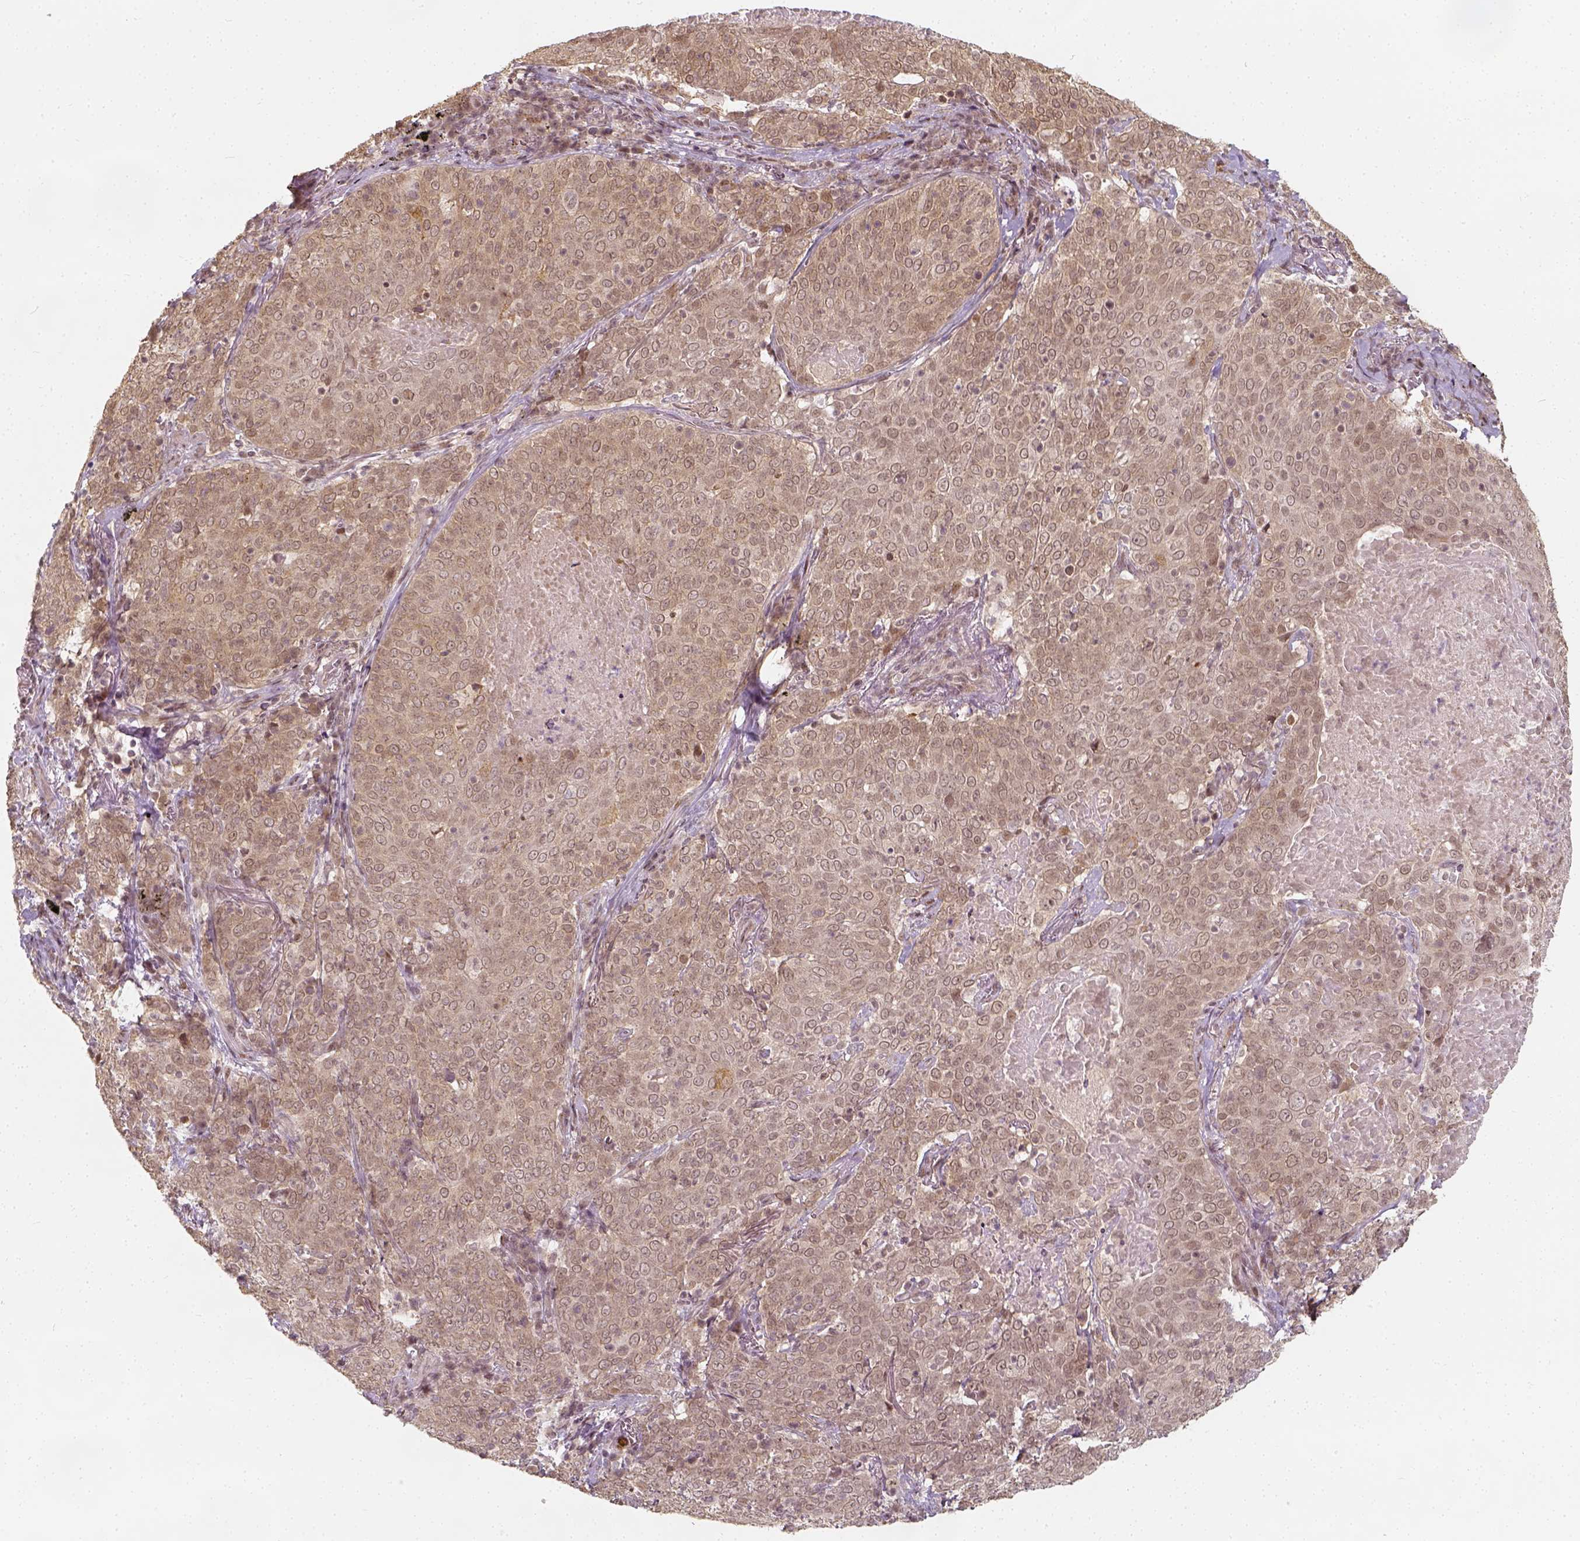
{"staining": {"intensity": "weak", "quantity": ">75%", "location": "cytoplasmic/membranous,nuclear"}, "tissue": "lung cancer", "cell_type": "Tumor cells", "image_type": "cancer", "snomed": [{"axis": "morphology", "description": "Squamous cell carcinoma, NOS"}, {"axis": "topography", "description": "Lung"}], "caption": "The photomicrograph demonstrates staining of lung squamous cell carcinoma, revealing weak cytoplasmic/membranous and nuclear protein expression (brown color) within tumor cells.", "gene": "ZMAT3", "patient": {"sex": "male", "age": 82}}